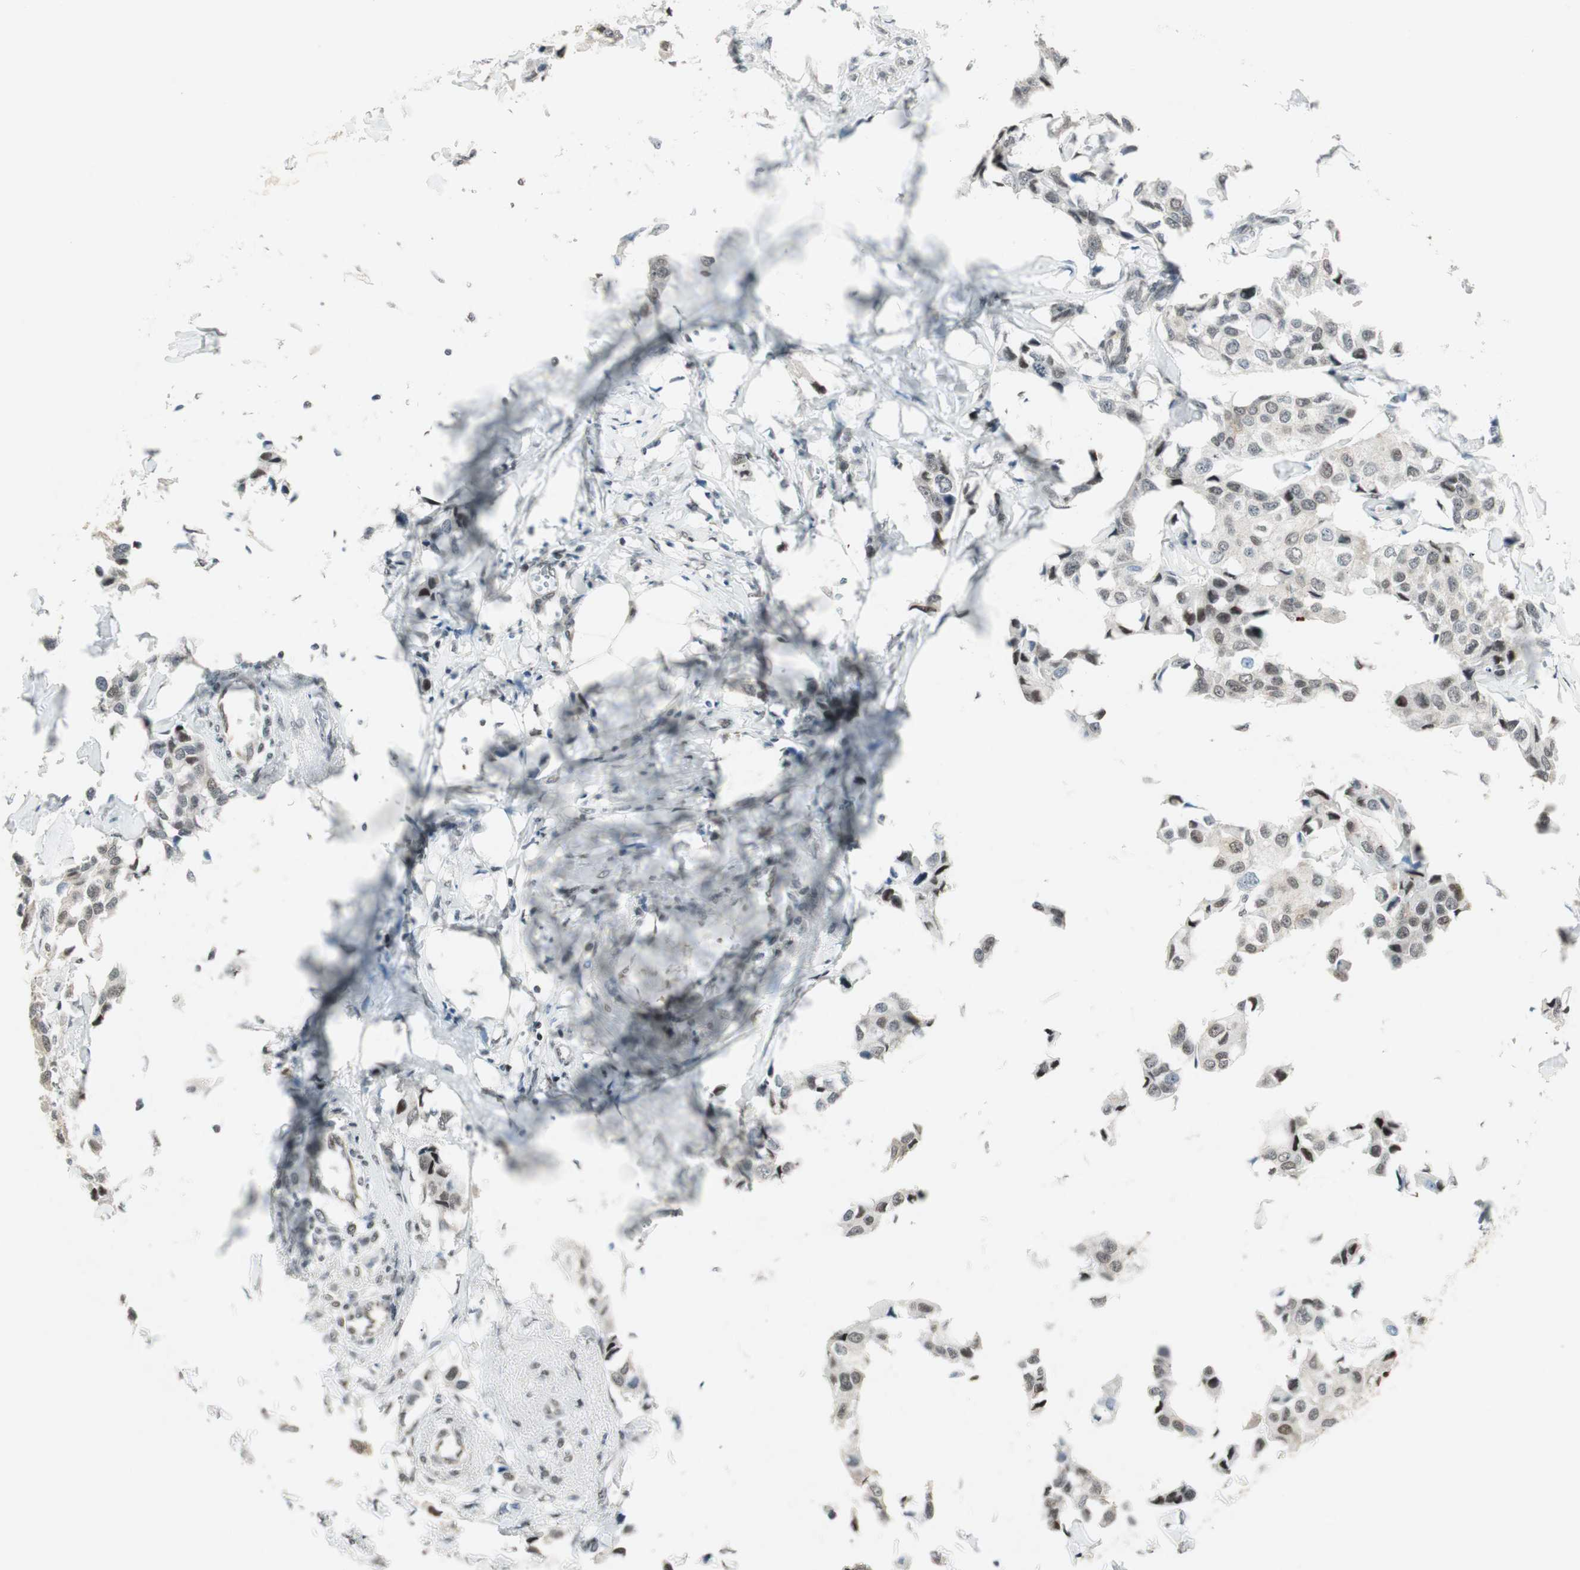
{"staining": {"intensity": "weak", "quantity": "25%-75%", "location": "cytoplasmic/membranous,nuclear"}, "tissue": "breast cancer", "cell_type": "Tumor cells", "image_type": "cancer", "snomed": [{"axis": "morphology", "description": "Duct carcinoma"}, {"axis": "topography", "description": "Breast"}], "caption": "The immunohistochemical stain shows weak cytoplasmic/membranous and nuclear staining in tumor cells of invasive ductal carcinoma (breast) tissue.", "gene": "ZBTB17", "patient": {"sex": "female", "age": 80}}